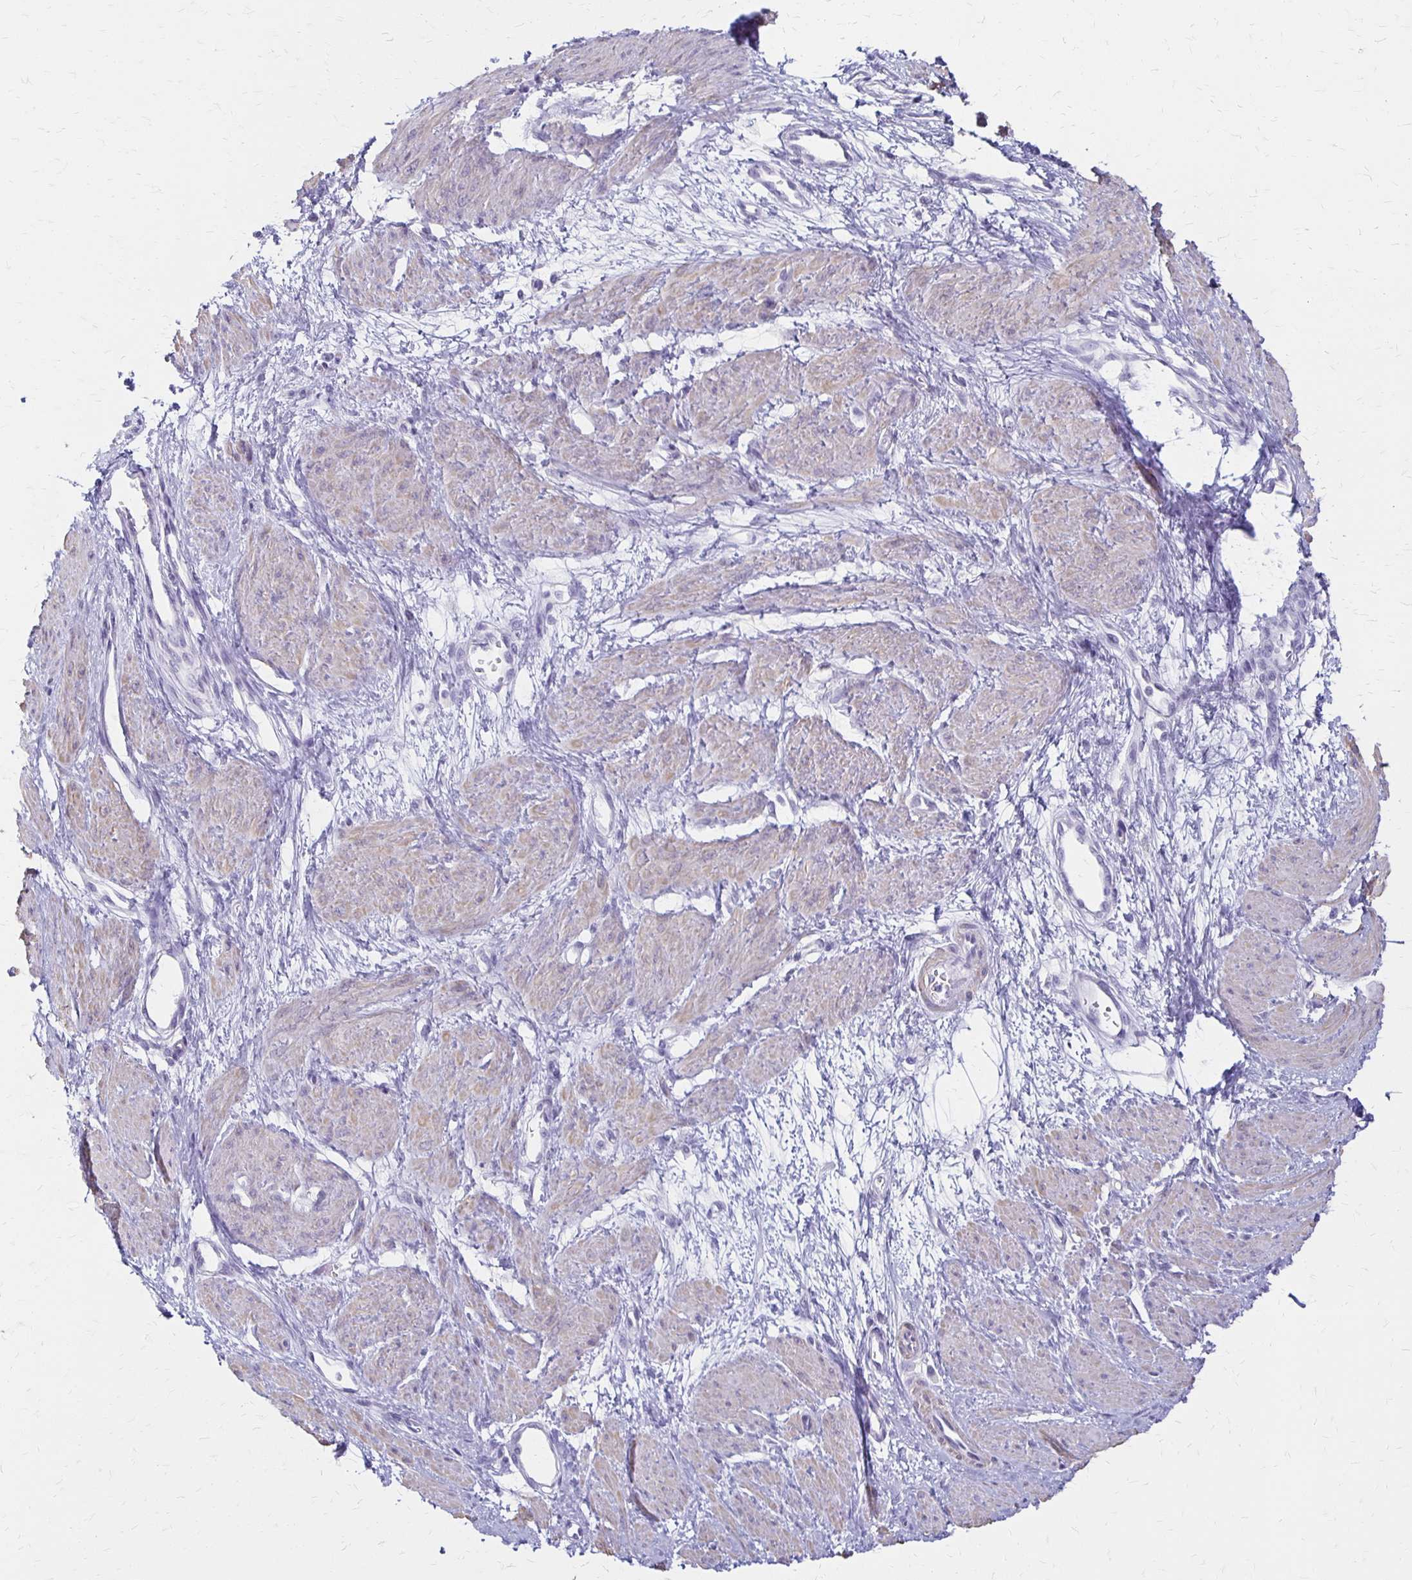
{"staining": {"intensity": "weak", "quantity": "25%-75%", "location": "cytoplasmic/membranous"}, "tissue": "smooth muscle", "cell_type": "Smooth muscle cells", "image_type": "normal", "snomed": [{"axis": "morphology", "description": "Normal tissue, NOS"}, {"axis": "topography", "description": "Smooth muscle"}, {"axis": "topography", "description": "Uterus"}], "caption": "Smooth muscle stained with IHC shows weak cytoplasmic/membranous expression in about 25%-75% of smooth muscle cells. The protein of interest is stained brown, and the nuclei are stained in blue (DAB (3,3'-diaminobenzidine) IHC with brightfield microscopy, high magnification).", "gene": "IVL", "patient": {"sex": "female", "age": 39}}